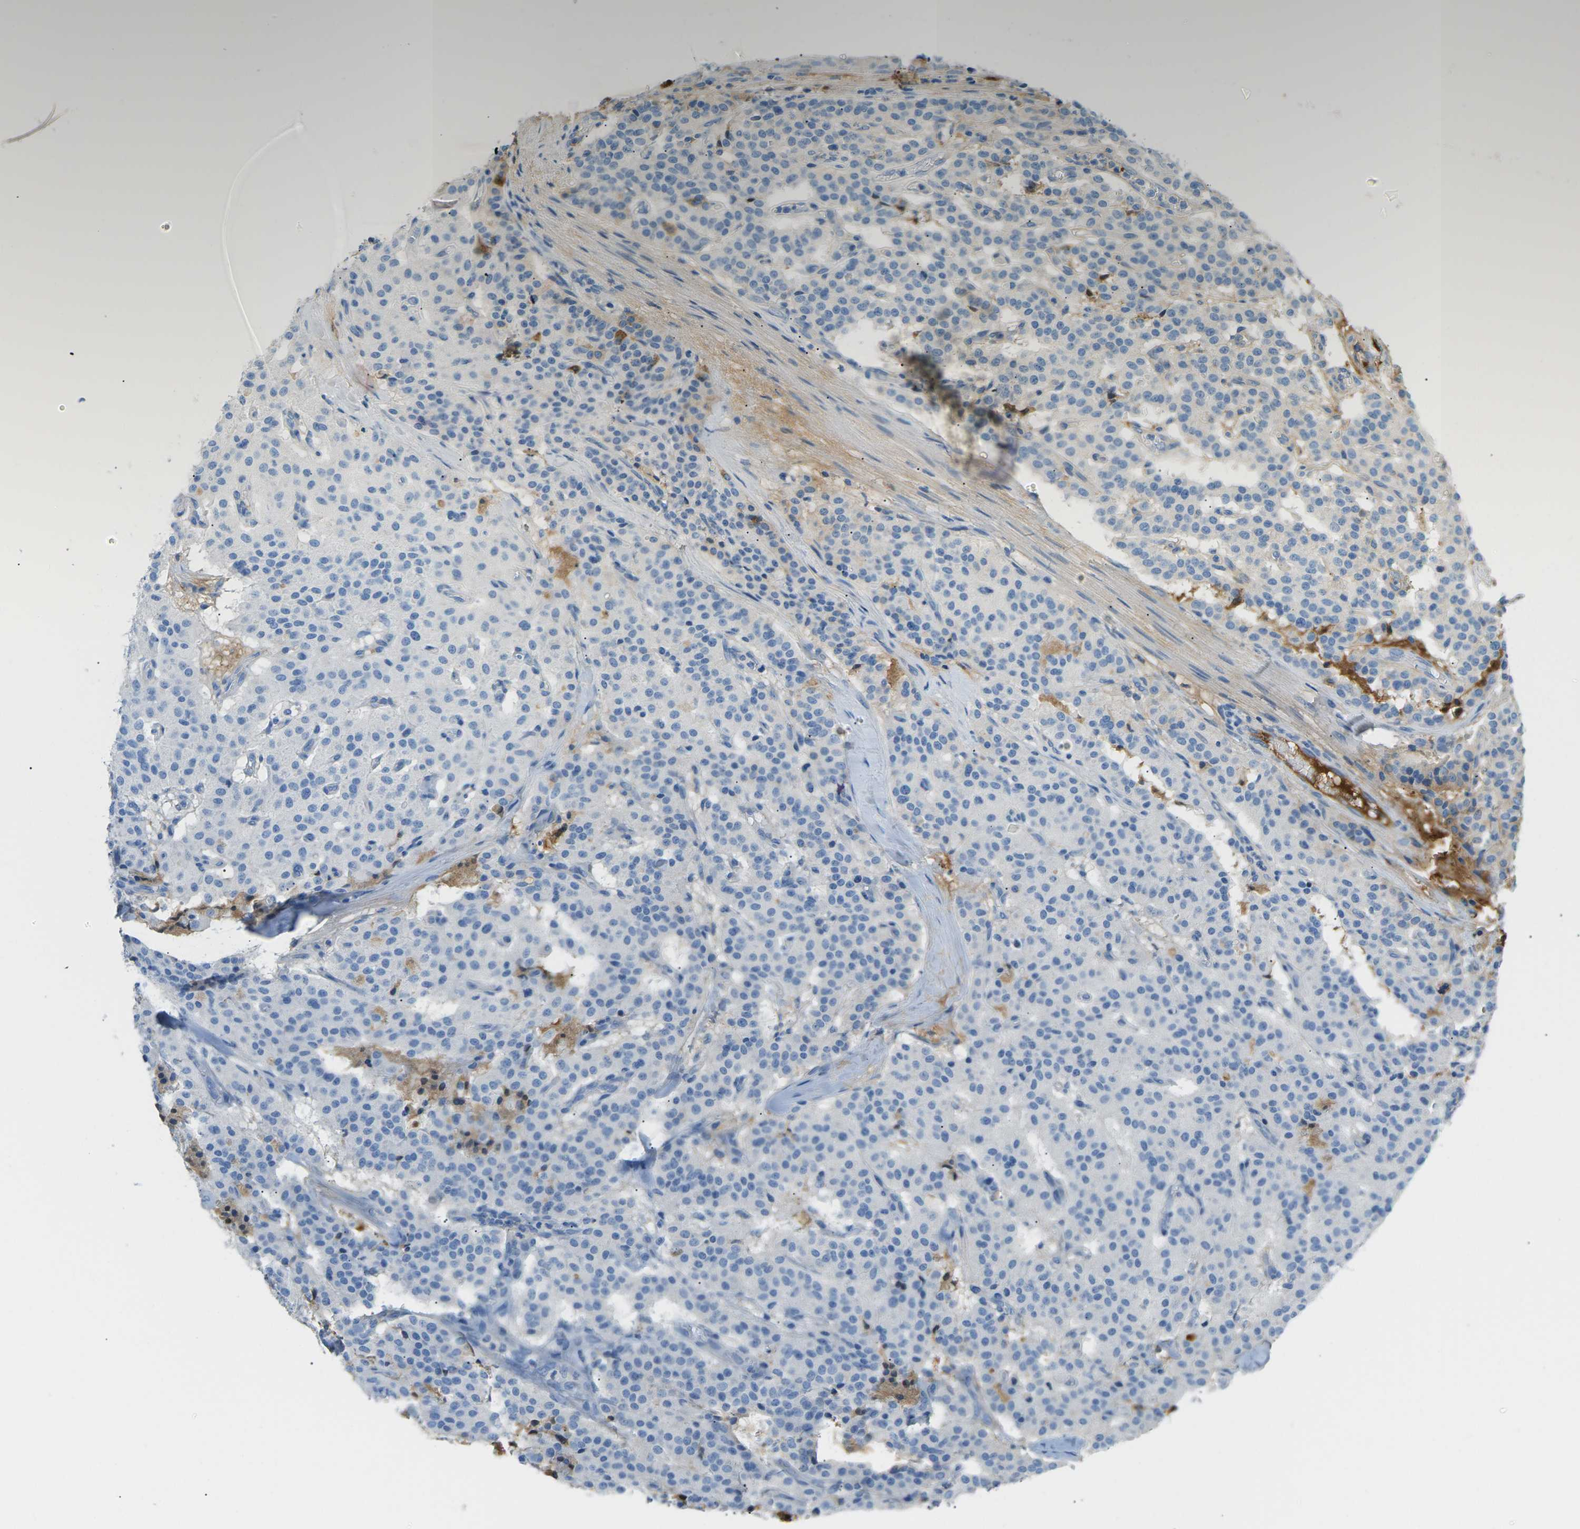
{"staining": {"intensity": "negative", "quantity": "none", "location": "none"}, "tissue": "carcinoid", "cell_type": "Tumor cells", "image_type": "cancer", "snomed": [{"axis": "morphology", "description": "Carcinoid, malignant, NOS"}, {"axis": "topography", "description": "Lung"}], "caption": "Micrograph shows no protein positivity in tumor cells of malignant carcinoid tissue.", "gene": "CFI", "patient": {"sex": "male", "age": 30}}